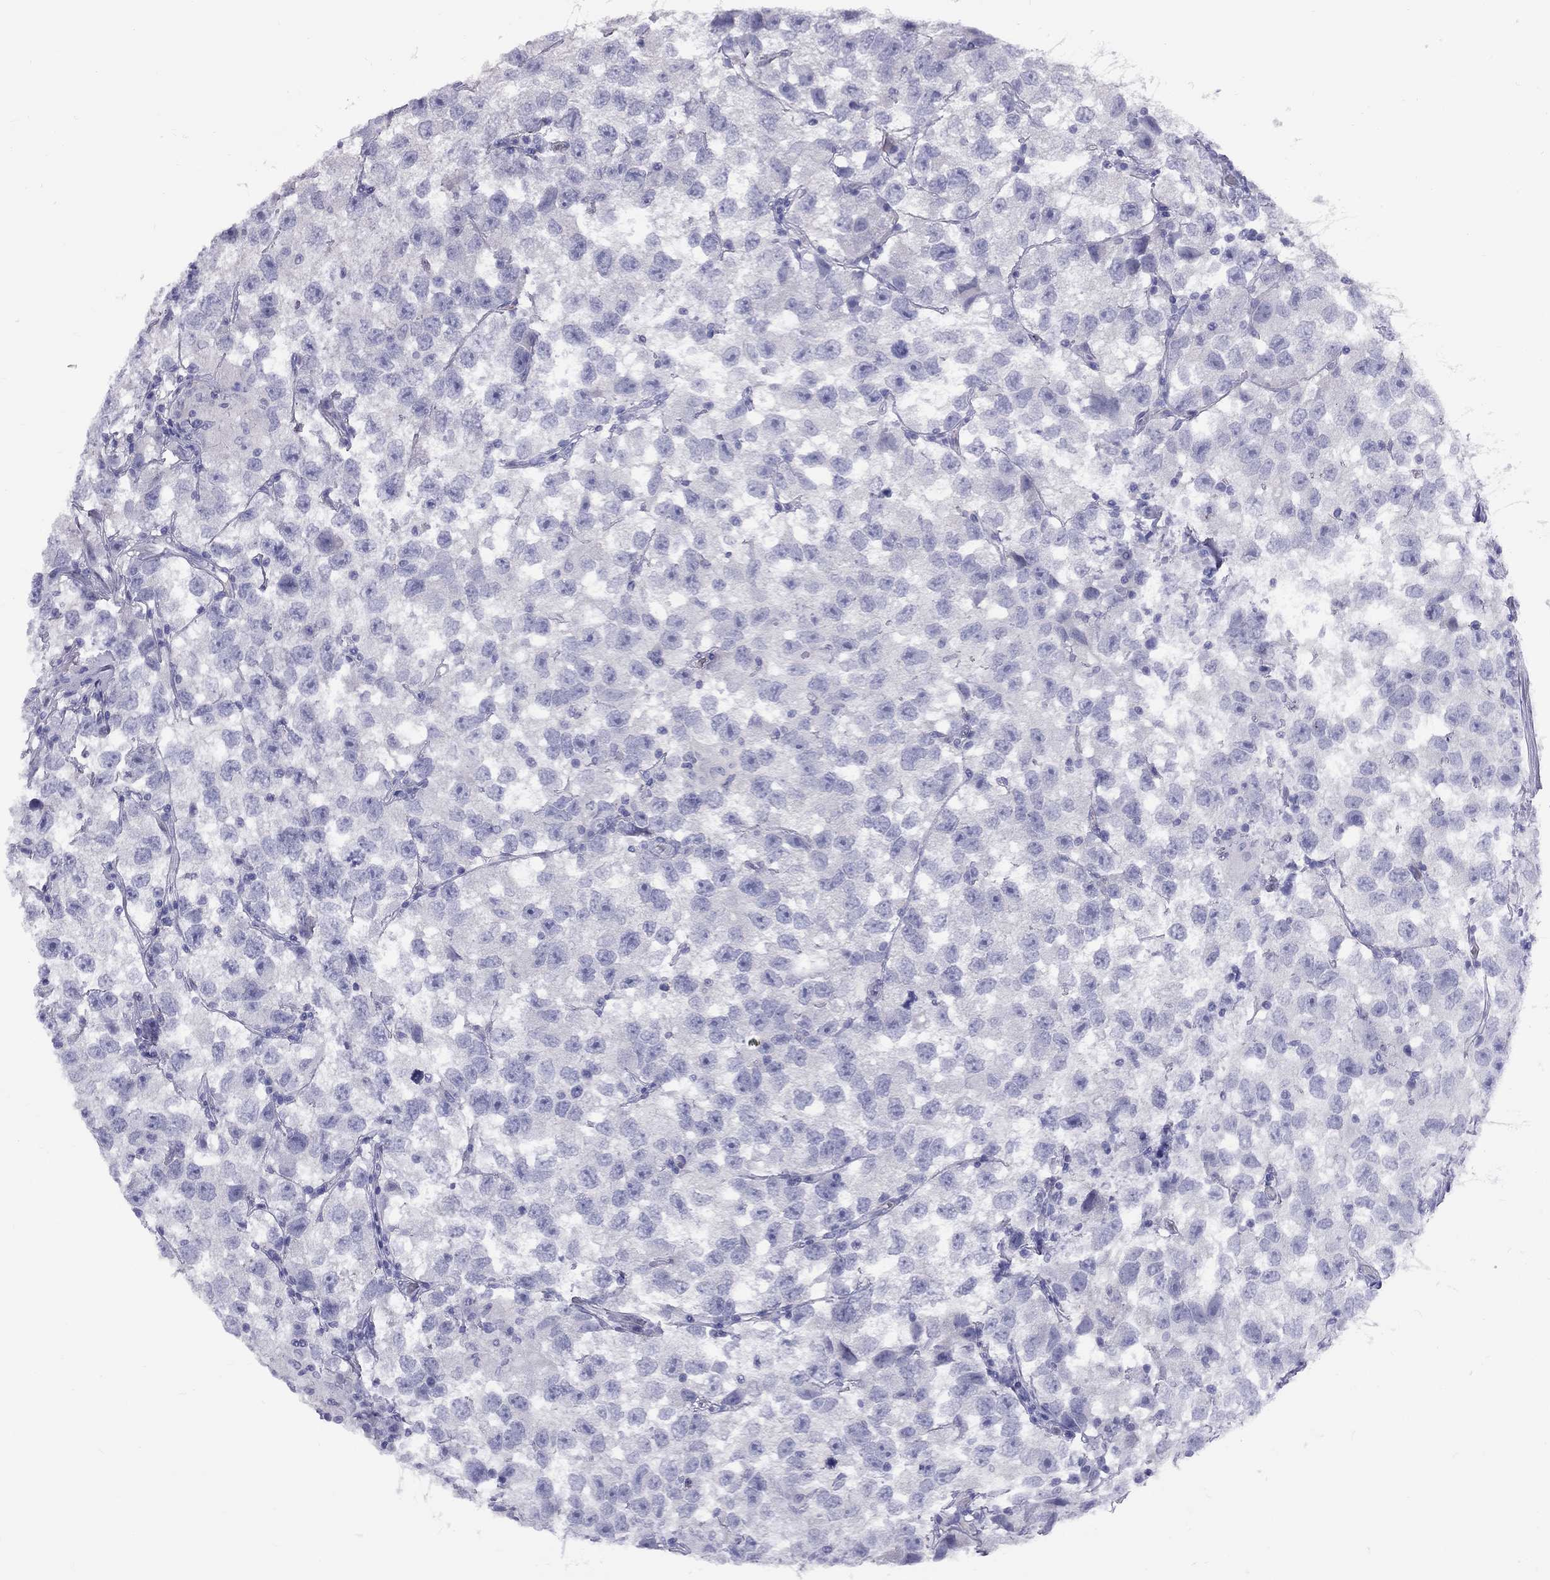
{"staining": {"intensity": "negative", "quantity": "none", "location": "none"}, "tissue": "testis cancer", "cell_type": "Tumor cells", "image_type": "cancer", "snomed": [{"axis": "morphology", "description": "Seminoma, NOS"}, {"axis": "topography", "description": "Testis"}], "caption": "Histopathology image shows no significant protein staining in tumor cells of testis seminoma. Brightfield microscopy of immunohistochemistry stained with DAB (brown) and hematoxylin (blue), captured at high magnification.", "gene": "FSCN3", "patient": {"sex": "male", "age": 26}}